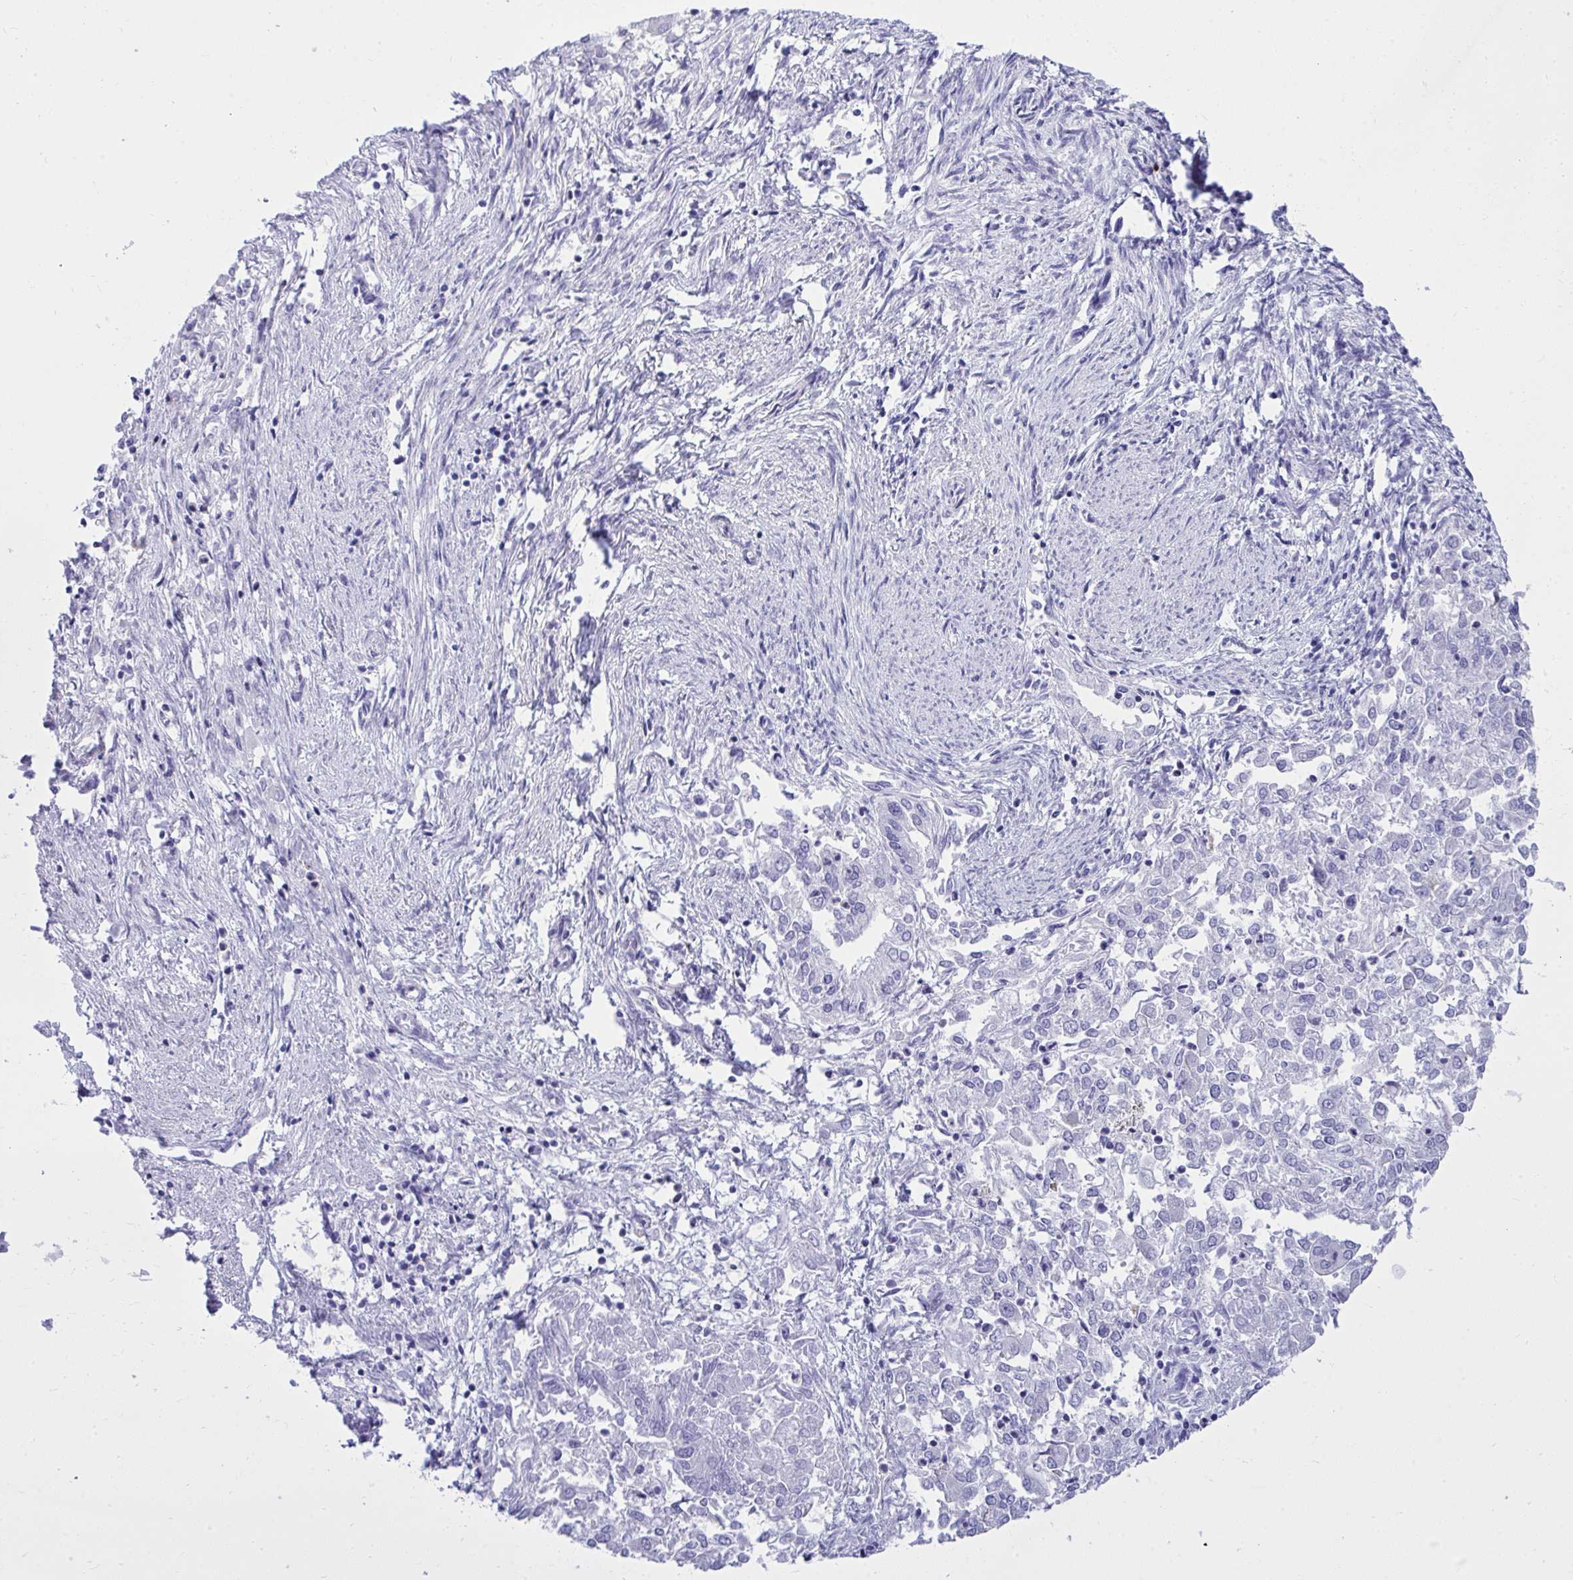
{"staining": {"intensity": "negative", "quantity": "none", "location": "none"}, "tissue": "endometrial cancer", "cell_type": "Tumor cells", "image_type": "cancer", "snomed": [{"axis": "morphology", "description": "Adenocarcinoma, NOS"}, {"axis": "topography", "description": "Endometrium"}], "caption": "The micrograph shows no significant positivity in tumor cells of endometrial adenocarcinoma.", "gene": "HRG", "patient": {"sex": "female", "age": 57}}